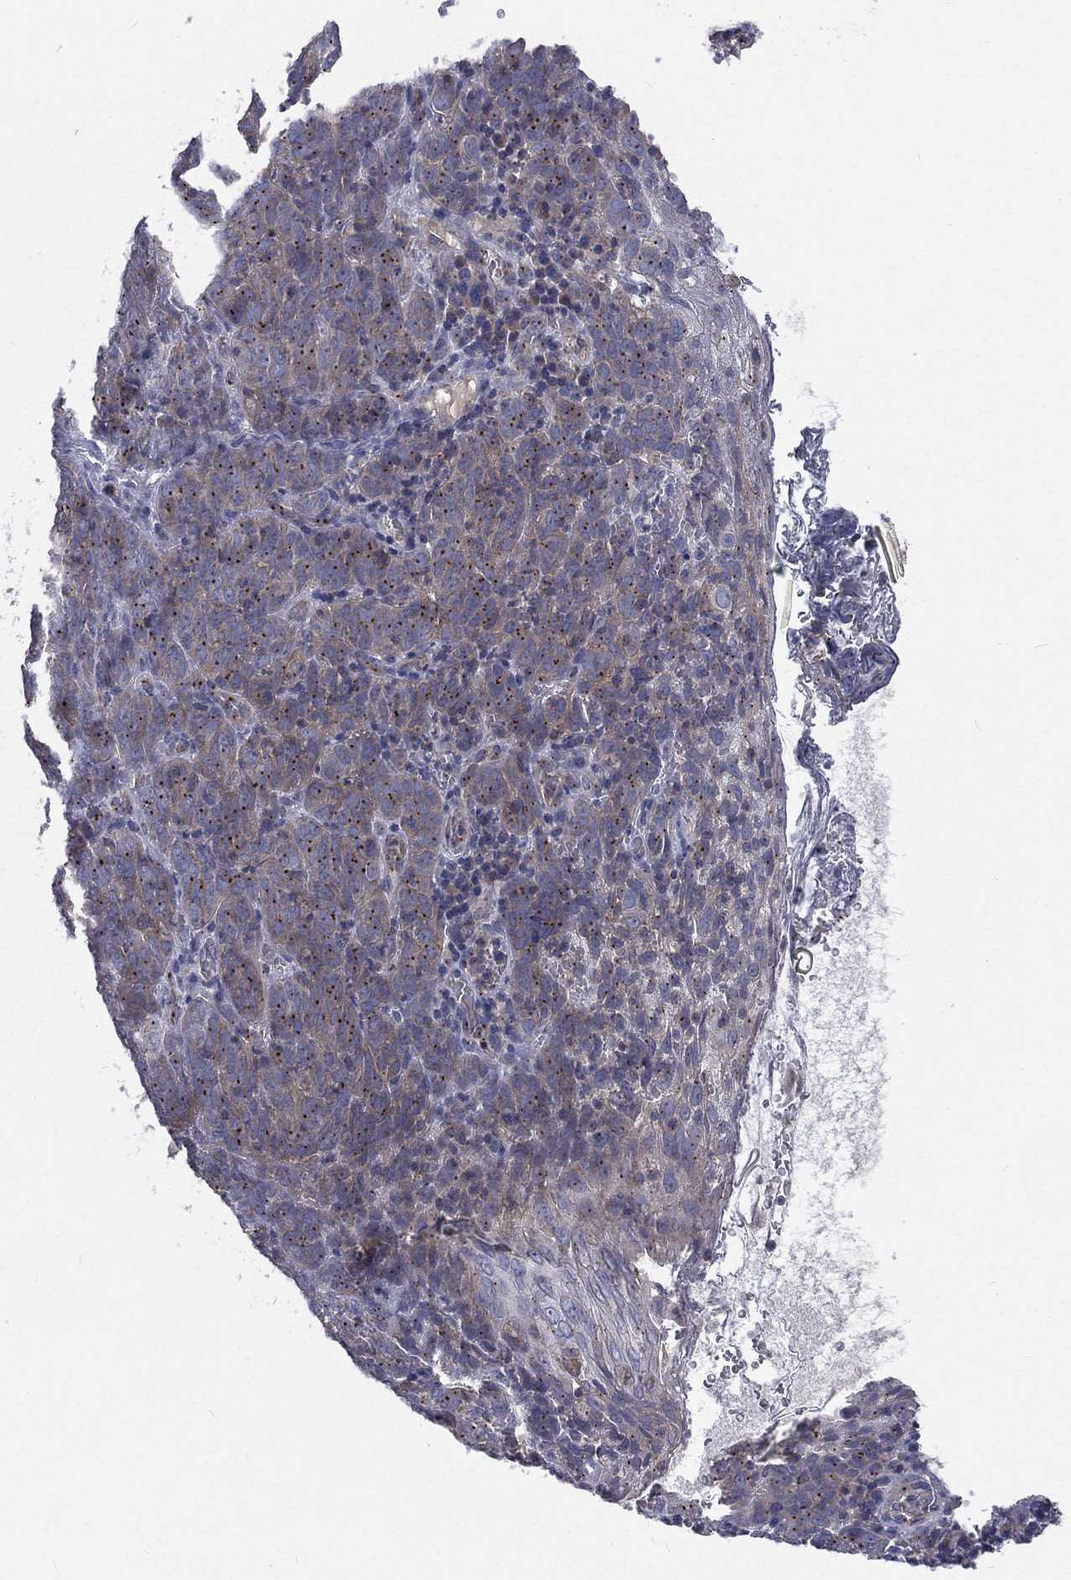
{"staining": {"intensity": "moderate", "quantity": "25%-75%", "location": "cytoplasmic/membranous"}, "tissue": "skin cancer", "cell_type": "Tumor cells", "image_type": "cancer", "snomed": [{"axis": "morphology", "description": "Squamous cell carcinoma, NOS"}, {"axis": "topography", "description": "Skin"}, {"axis": "topography", "description": "Anal"}], "caption": "Immunohistochemistry (IHC) (DAB (3,3'-diaminobenzidine)) staining of human skin cancer (squamous cell carcinoma) demonstrates moderate cytoplasmic/membranous protein positivity in approximately 25%-75% of tumor cells.", "gene": "CROCC", "patient": {"sex": "female", "age": 51}}